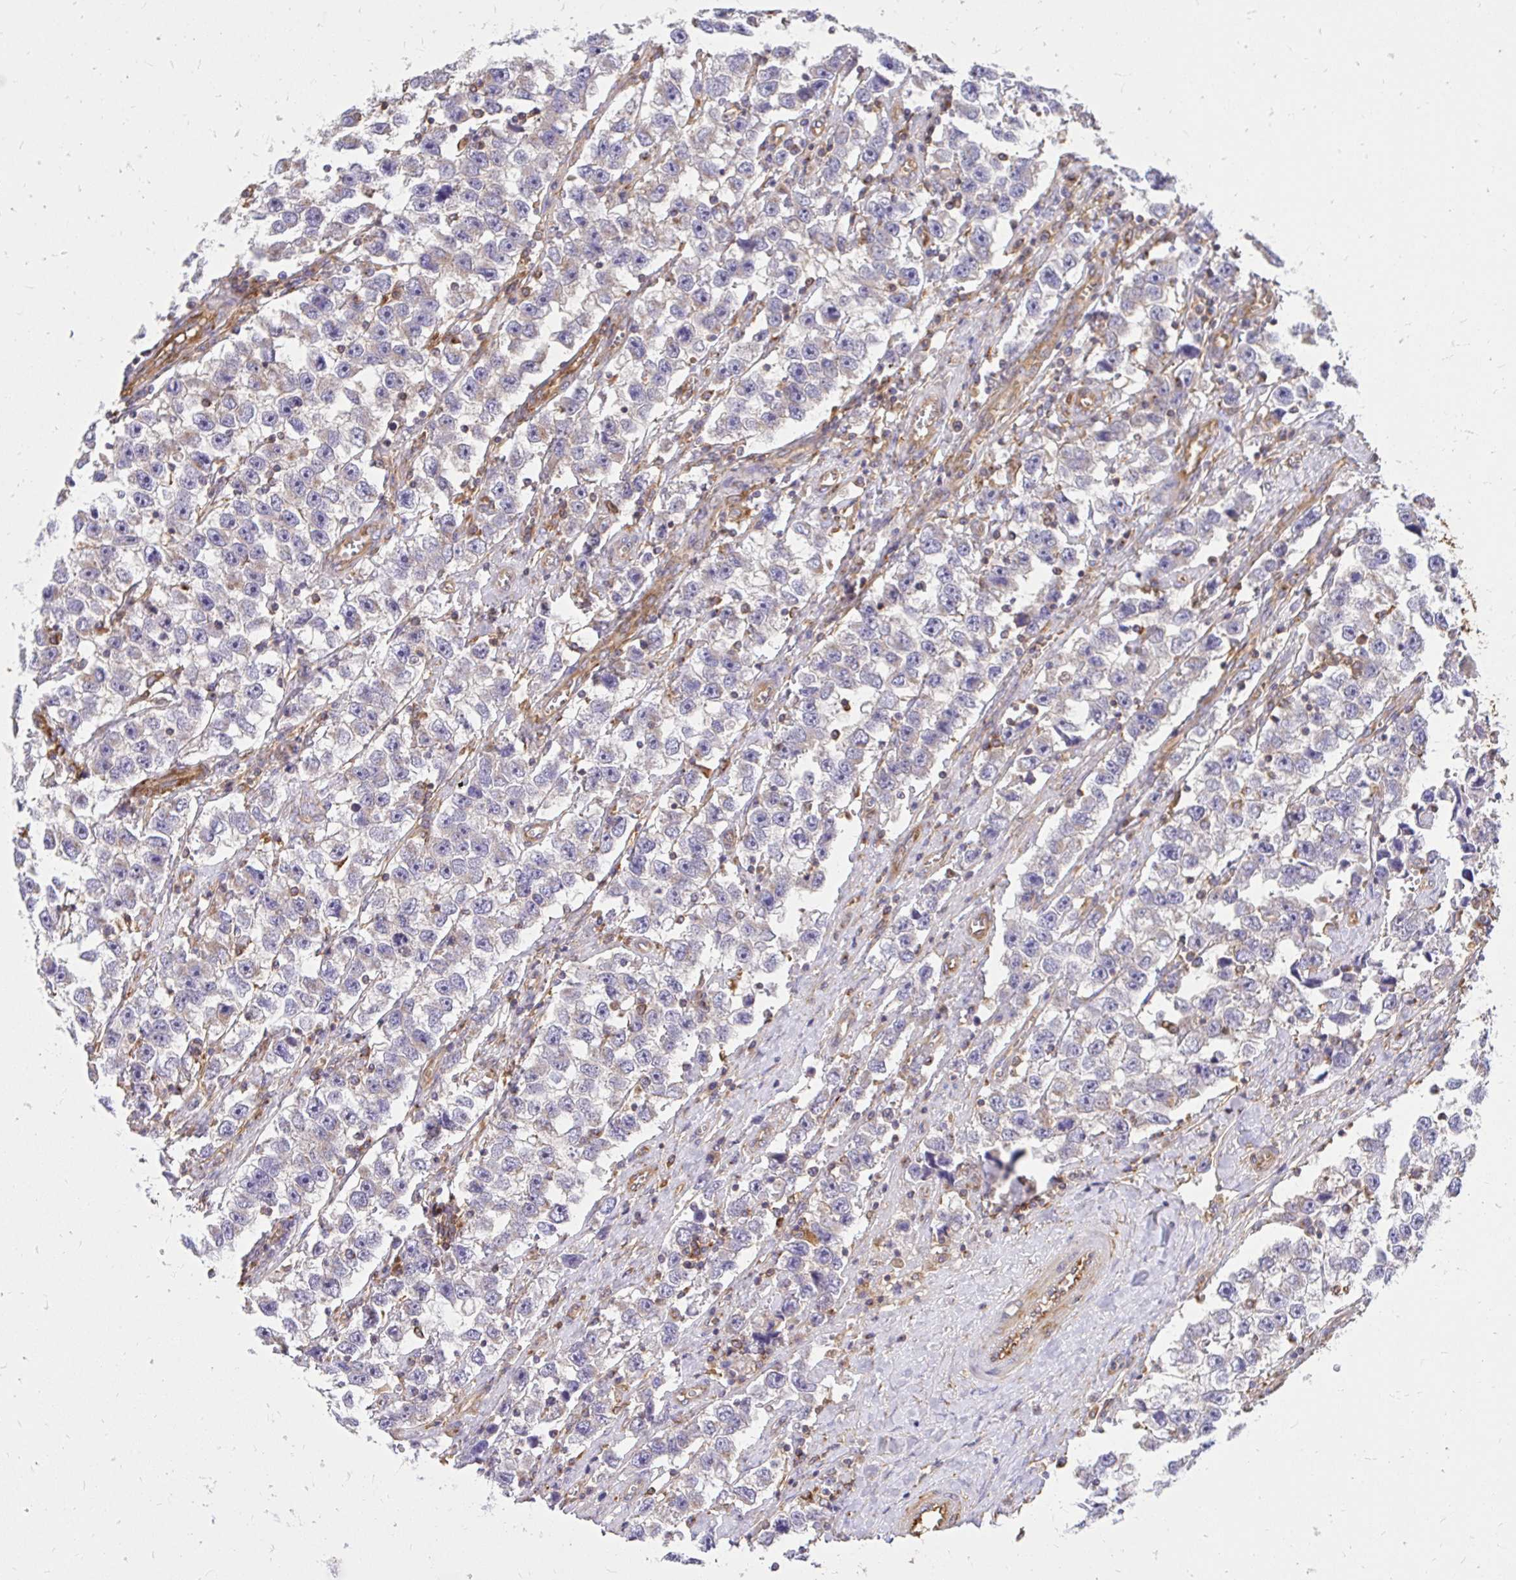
{"staining": {"intensity": "negative", "quantity": "none", "location": "none"}, "tissue": "testis cancer", "cell_type": "Tumor cells", "image_type": "cancer", "snomed": [{"axis": "morphology", "description": "Seminoma, NOS"}, {"axis": "topography", "description": "Testis"}], "caption": "Tumor cells show no significant protein expression in seminoma (testis).", "gene": "ABCB10", "patient": {"sex": "male", "age": 33}}